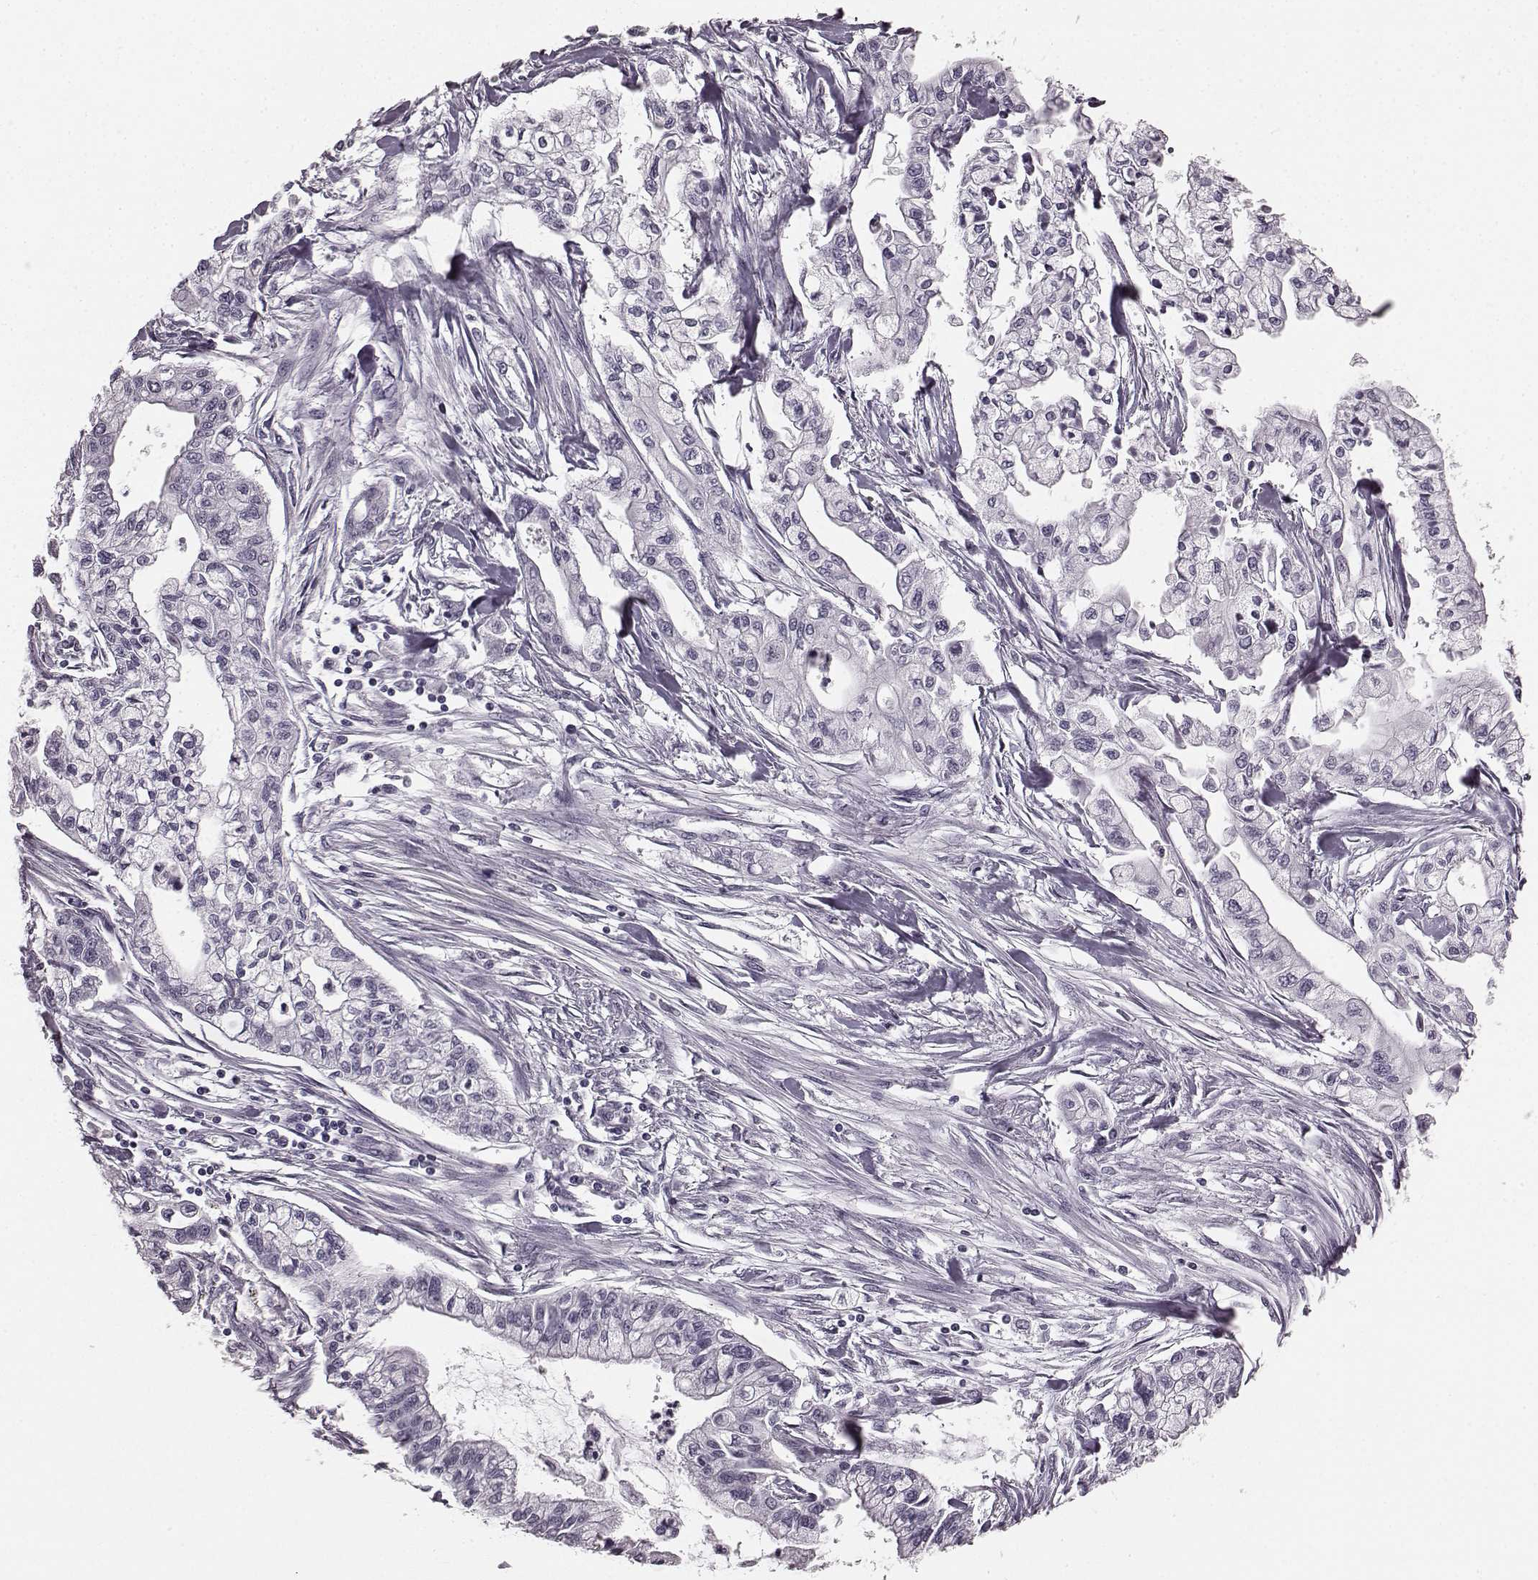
{"staining": {"intensity": "negative", "quantity": "none", "location": "none"}, "tissue": "pancreatic cancer", "cell_type": "Tumor cells", "image_type": "cancer", "snomed": [{"axis": "morphology", "description": "Adenocarcinoma, NOS"}, {"axis": "topography", "description": "Pancreas"}], "caption": "High magnification brightfield microscopy of pancreatic adenocarcinoma stained with DAB (brown) and counterstained with hematoxylin (blue): tumor cells show no significant positivity.", "gene": "TMPRSS15", "patient": {"sex": "male", "age": 54}}